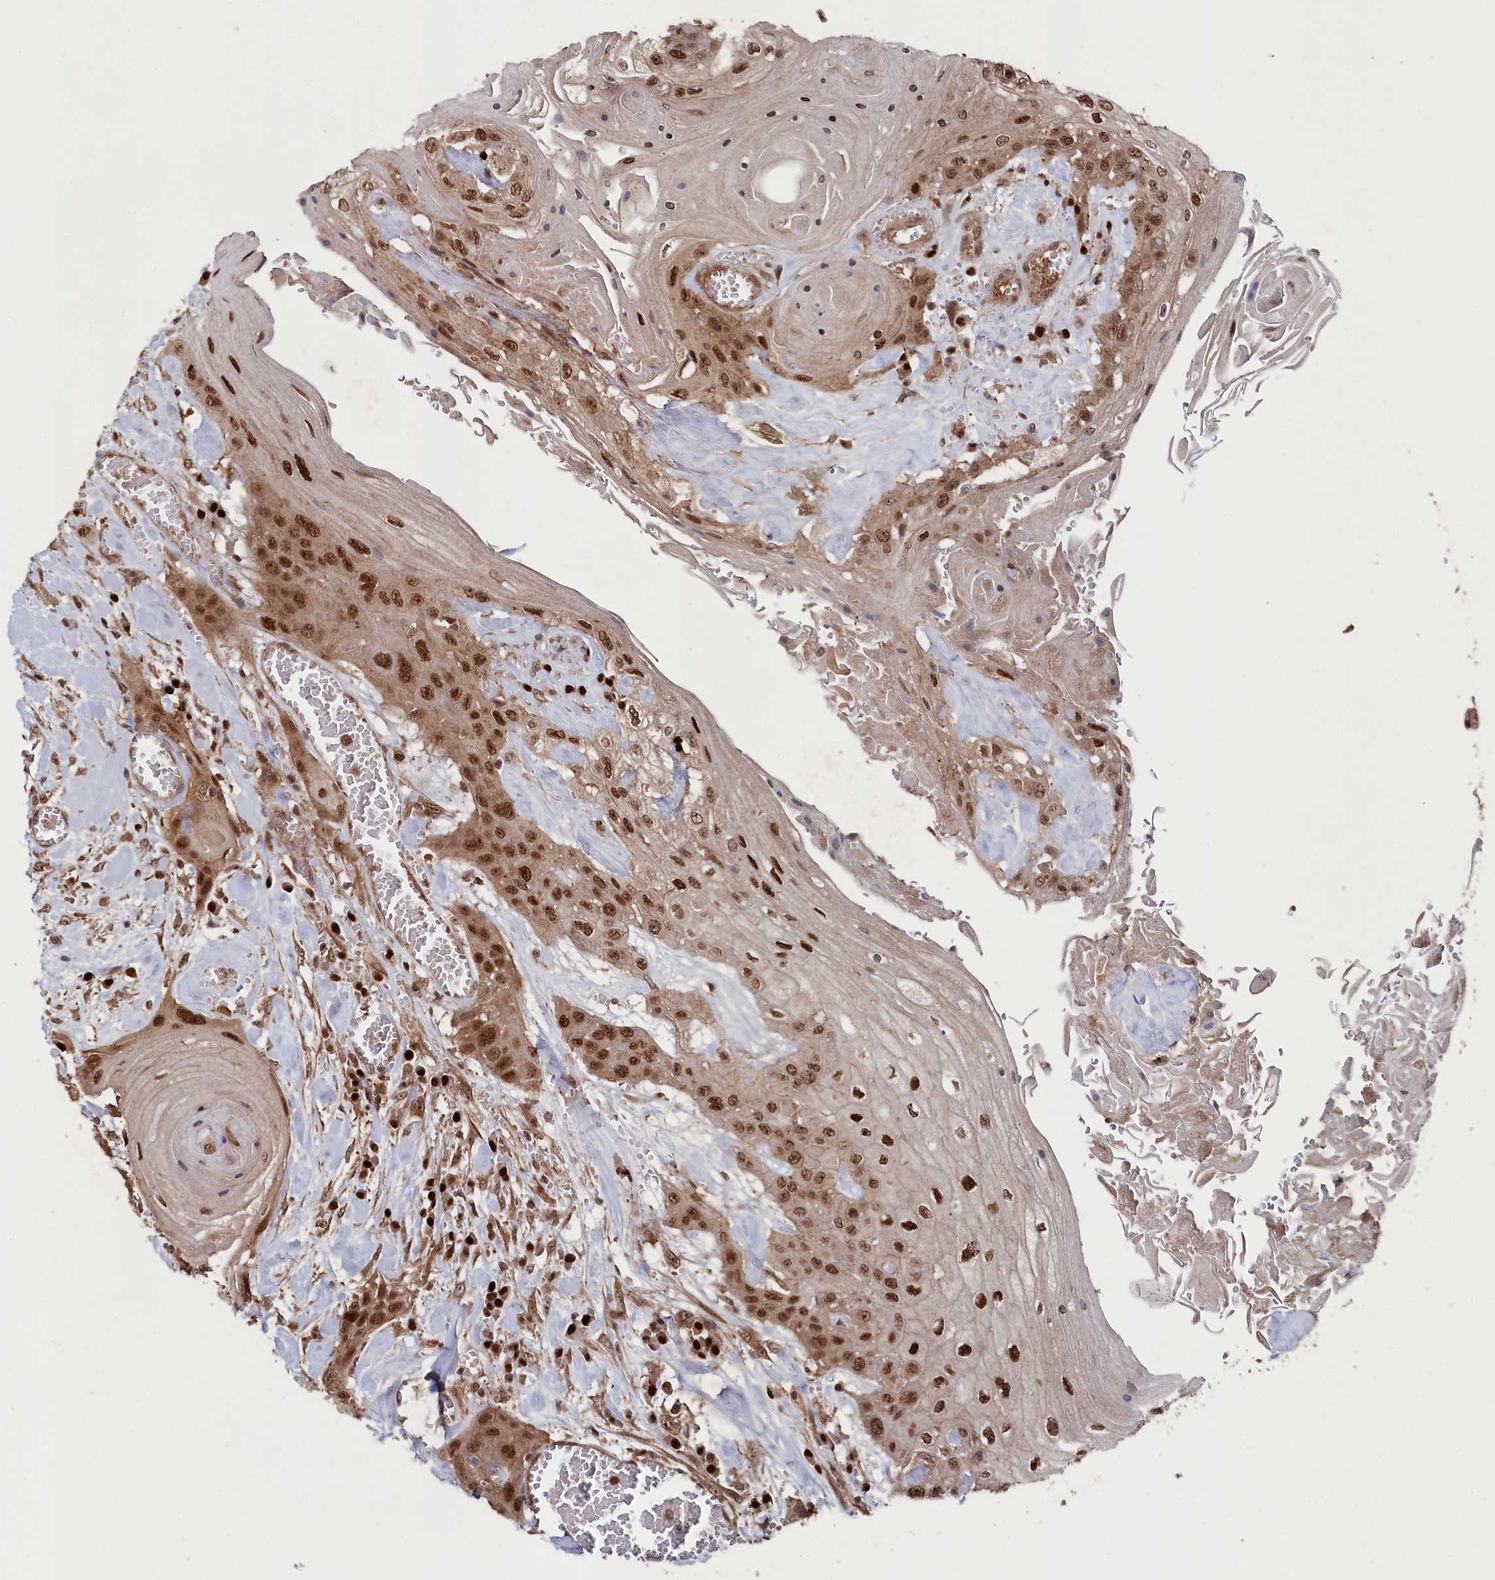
{"staining": {"intensity": "moderate", "quantity": ">75%", "location": "cytoplasmic/membranous,nuclear"}, "tissue": "head and neck cancer", "cell_type": "Tumor cells", "image_type": "cancer", "snomed": [{"axis": "morphology", "description": "Squamous cell carcinoma, NOS"}, {"axis": "topography", "description": "Head-Neck"}], "caption": "High-magnification brightfield microscopy of head and neck cancer (squamous cell carcinoma) stained with DAB (brown) and counterstained with hematoxylin (blue). tumor cells exhibit moderate cytoplasmic/membranous and nuclear expression is appreciated in about>75% of cells. The protein of interest is stained brown, and the nuclei are stained in blue (DAB IHC with brightfield microscopy, high magnification).", "gene": "BORCS7", "patient": {"sex": "female", "age": 43}}